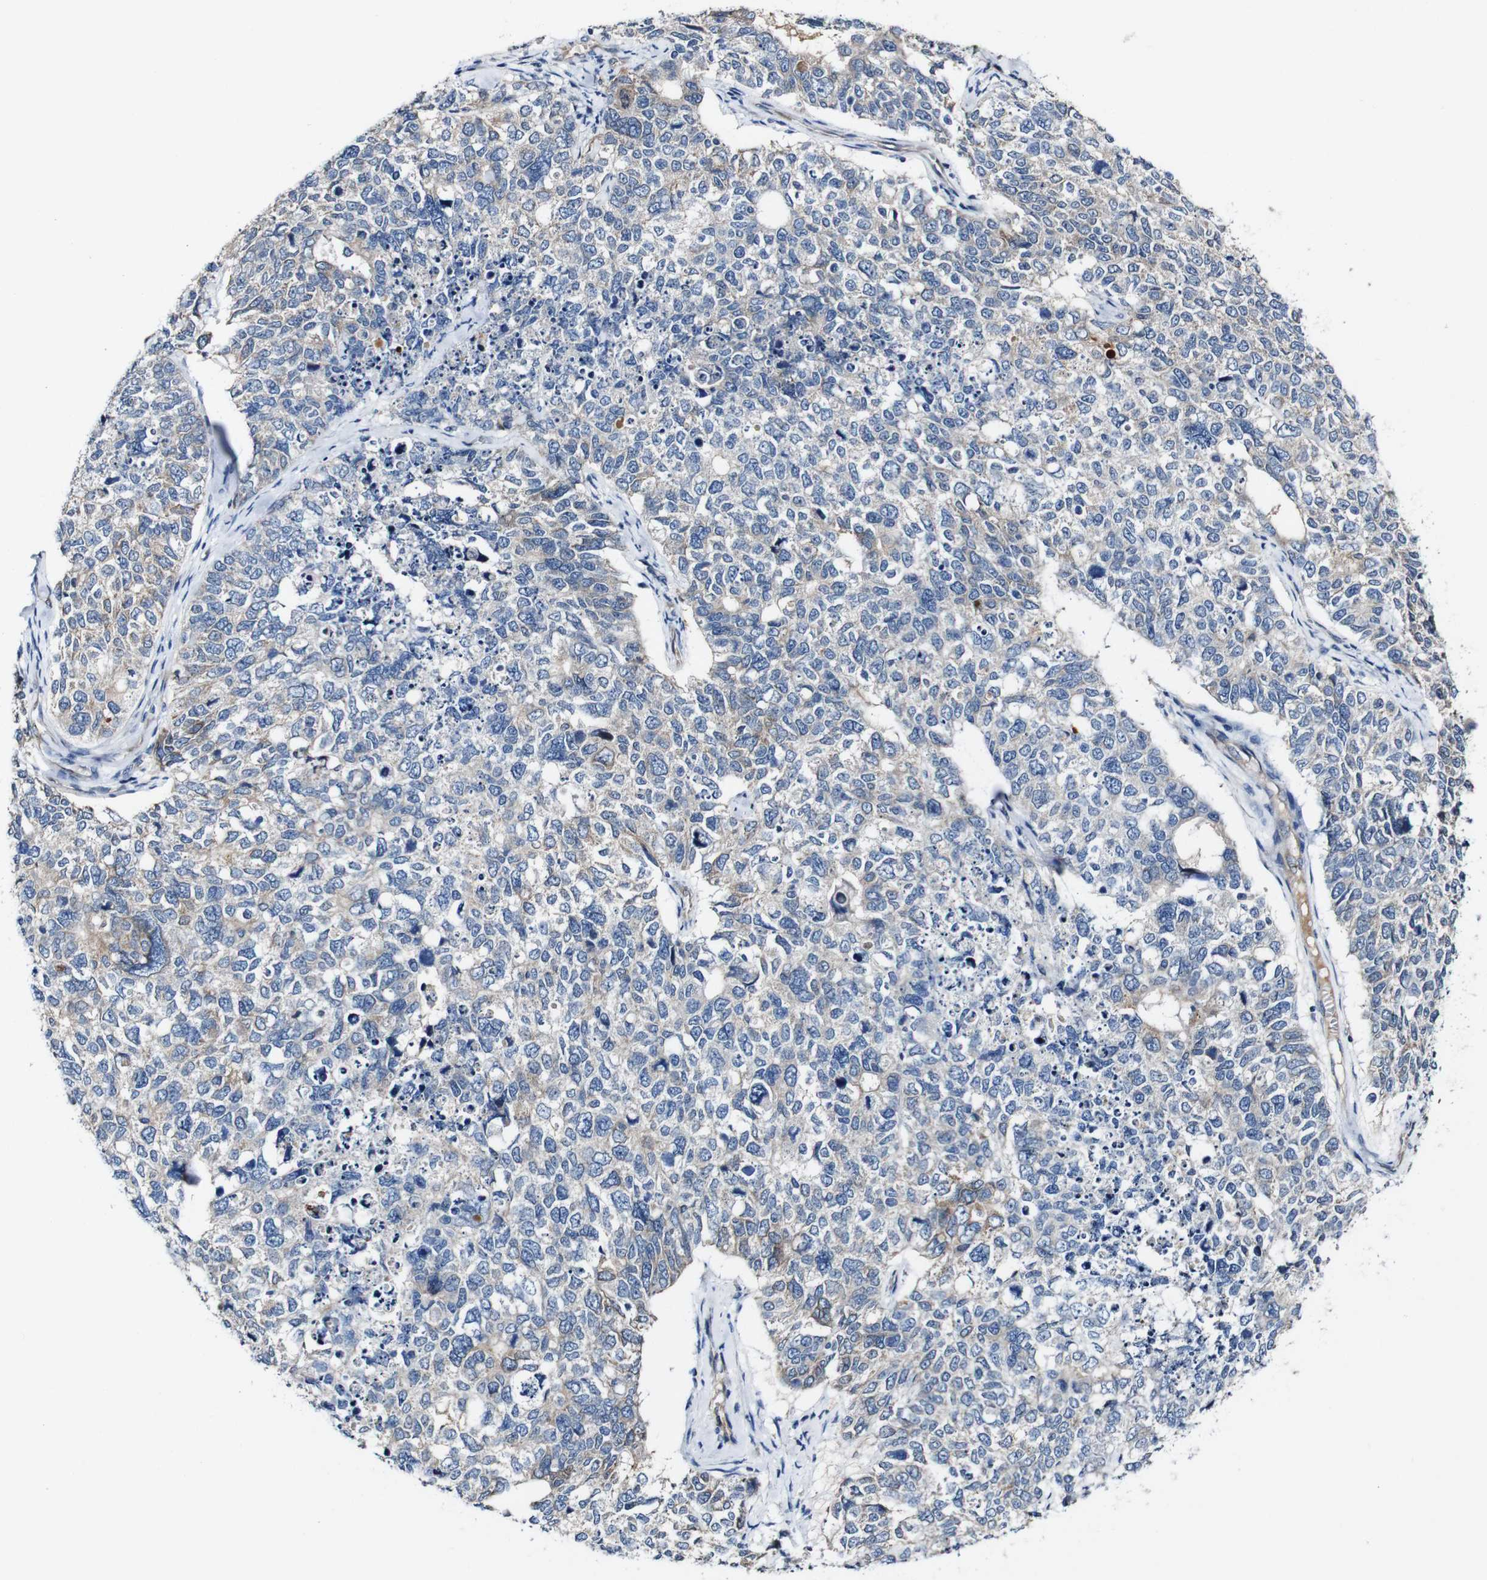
{"staining": {"intensity": "weak", "quantity": "<25%", "location": "cytoplasmic/membranous"}, "tissue": "cervical cancer", "cell_type": "Tumor cells", "image_type": "cancer", "snomed": [{"axis": "morphology", "description": "Squamous cell carcinoma, NOS"}, {"axis": "topography", "description": "Cervix"}], "caption": "Immunohistochemical staining of cervical cancer (squamous cell carcinoma) displays no significant expression in tumor cells.", "gene": "GRAMD1A", "patient": {"sex": "female", "age": 63}}